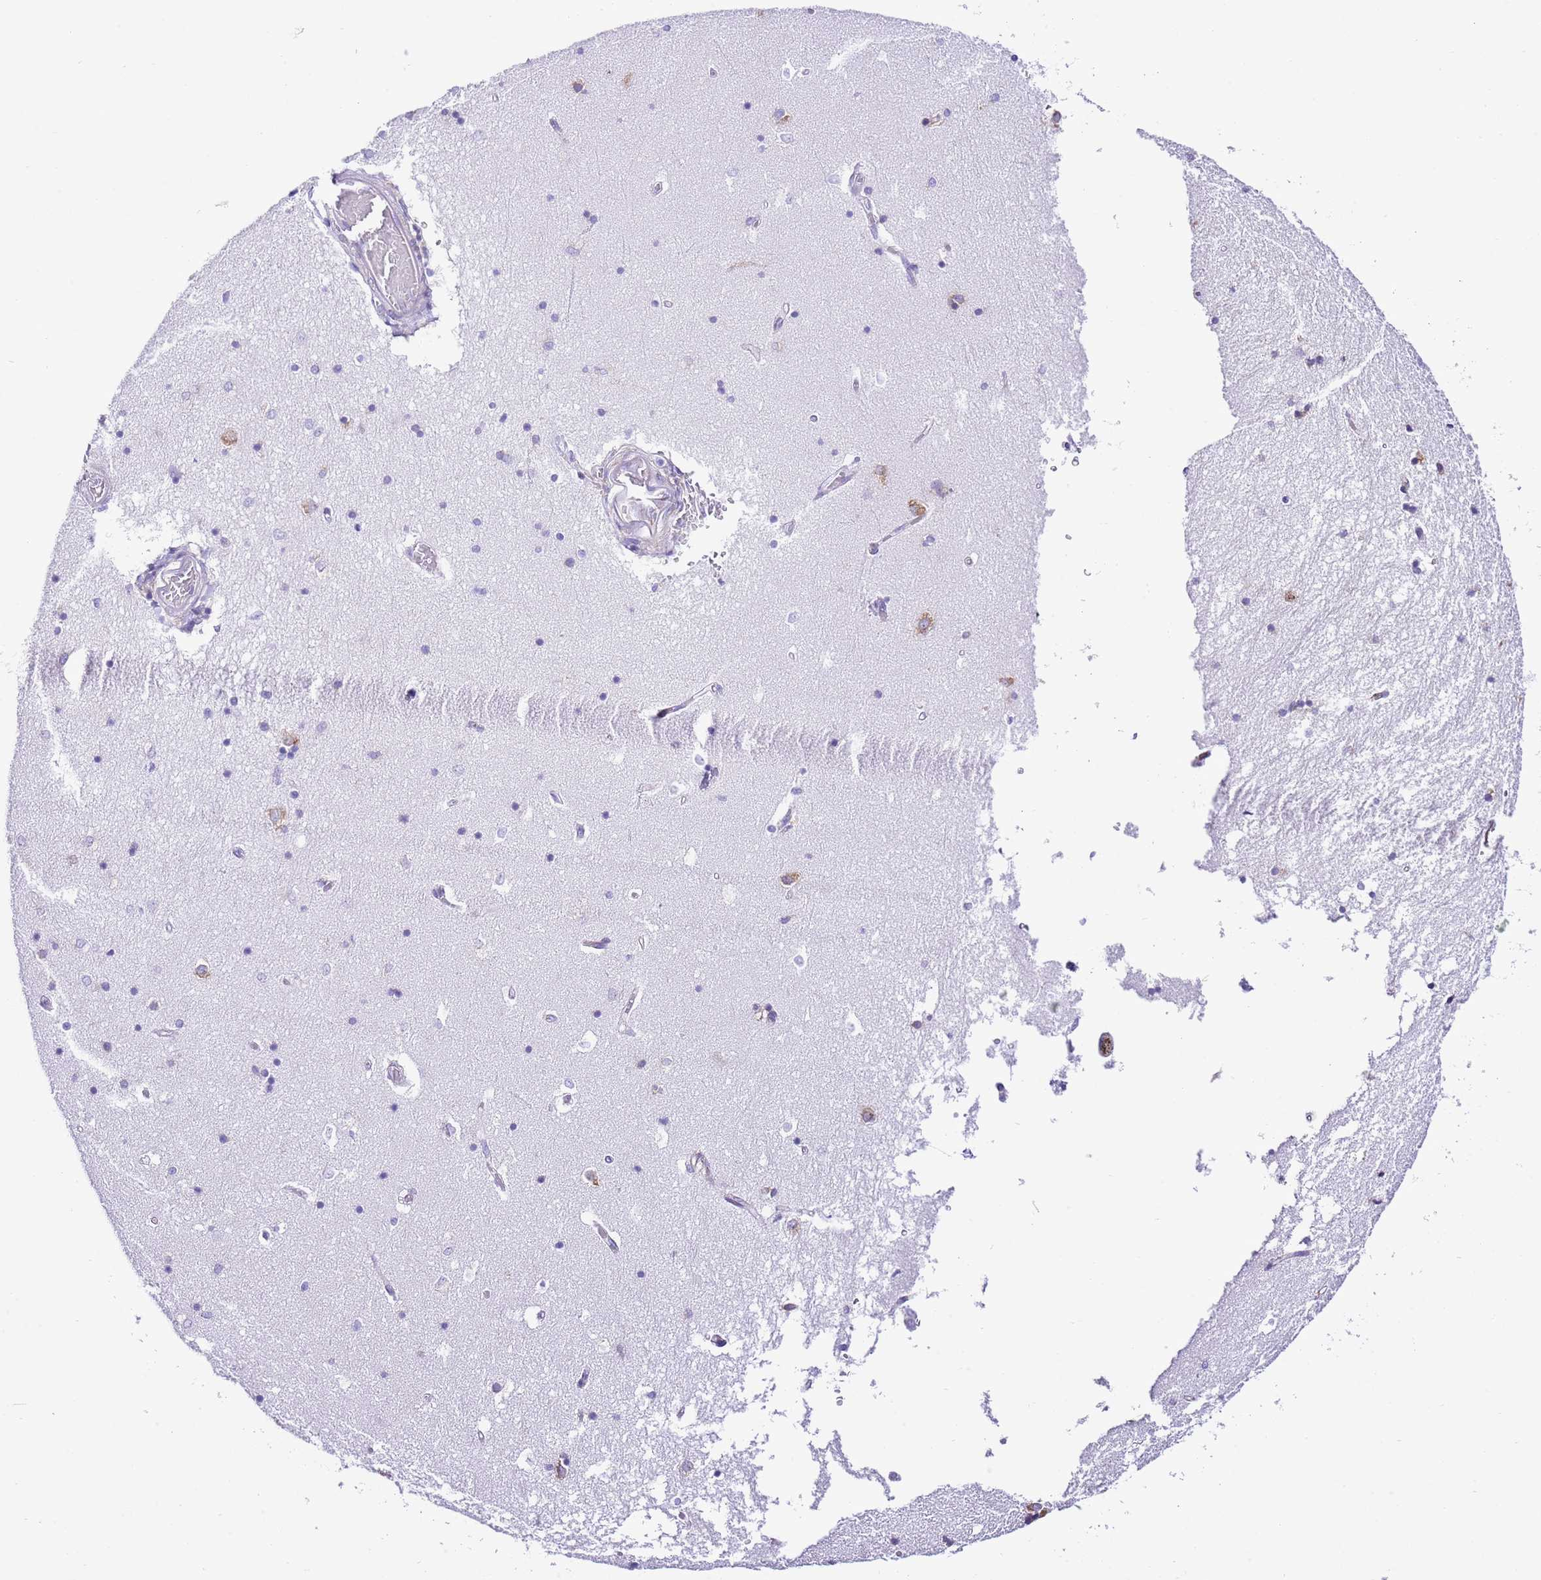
{"staining": {"intensity": "negative", "quantity": "none", "location": "none"}, "tissue": "hippocampus", "cell_type": "Glial cells", "image_type": "normal", "snomed": [{"axis": "morphology", "description": "Normal tissue, NOS"}, {"axis": "topography", "description": "Hippocampus"}], "caption": "Immunohistochemistry histopathology image of normal hippocampus: human hippocampus stained with DAB (3,3'-diaminobenzidine) exhibits no significant protein positivity in glial cells. (Brightfield microscopy of DAB IHC at high magnification).", "gene": "RPS10", "patient": {"sex": "male", "age": 45}}